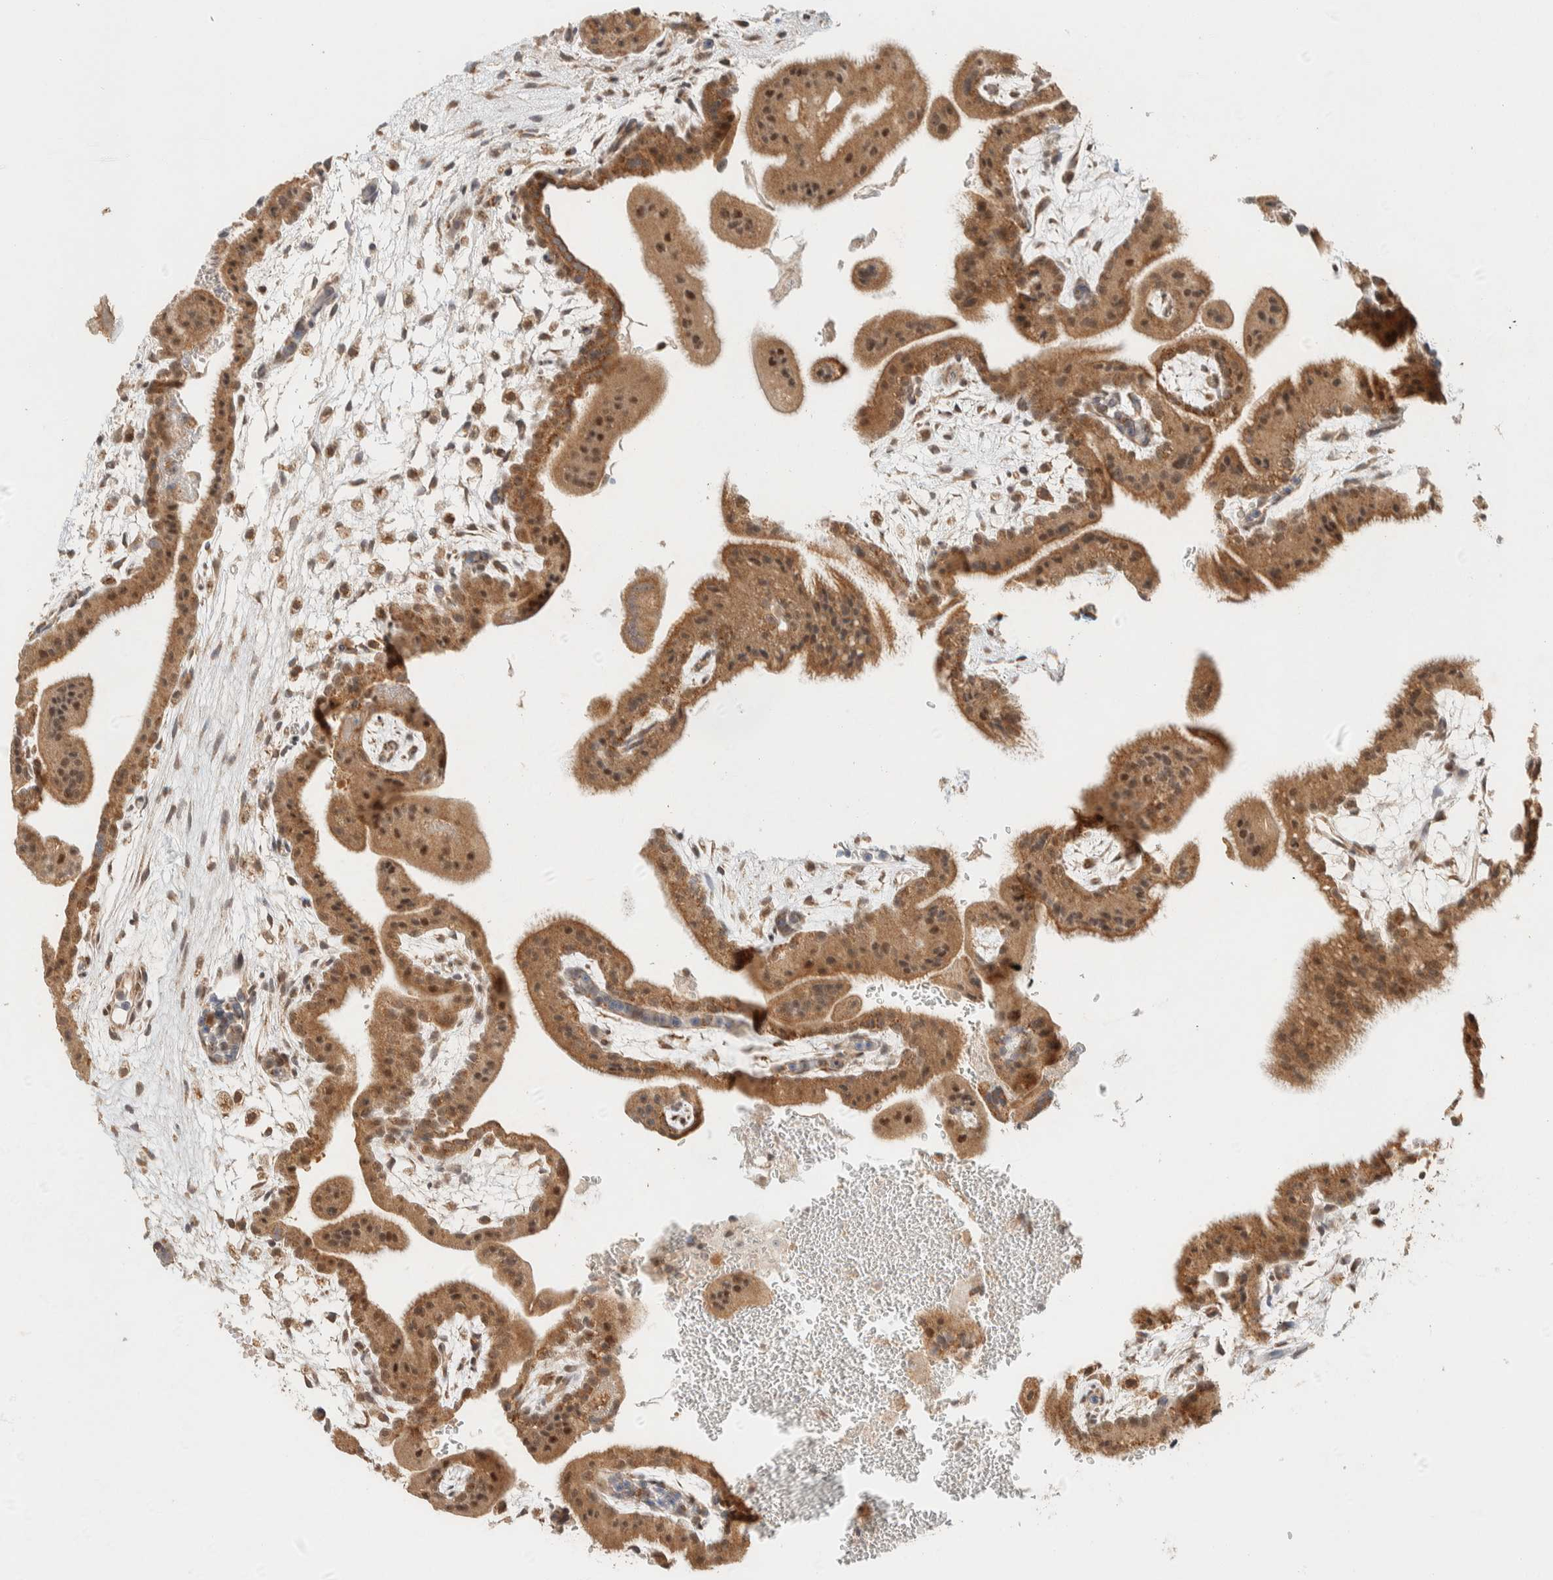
{"staining": {"intensity": "moderate", "quantity": ">75%", "location": "cytoplasmic/membranous,nuclear"}, "tissue": "placenta", "cell_type": "Decidual cells", "image_type": "normal", "snomed": [{"axis": "morphology", "description": "Normal tissue, NOS"}, {"axis": "topography", "description": "Placenta"}], "caption": "Protein staining of normal placenta demonstrates moderate cytoplasmic/membranous,nuclear staining in about >75% of decidual cells.", "gene": "MRPL41", "patient": {"sex": "female", "age": 35}}